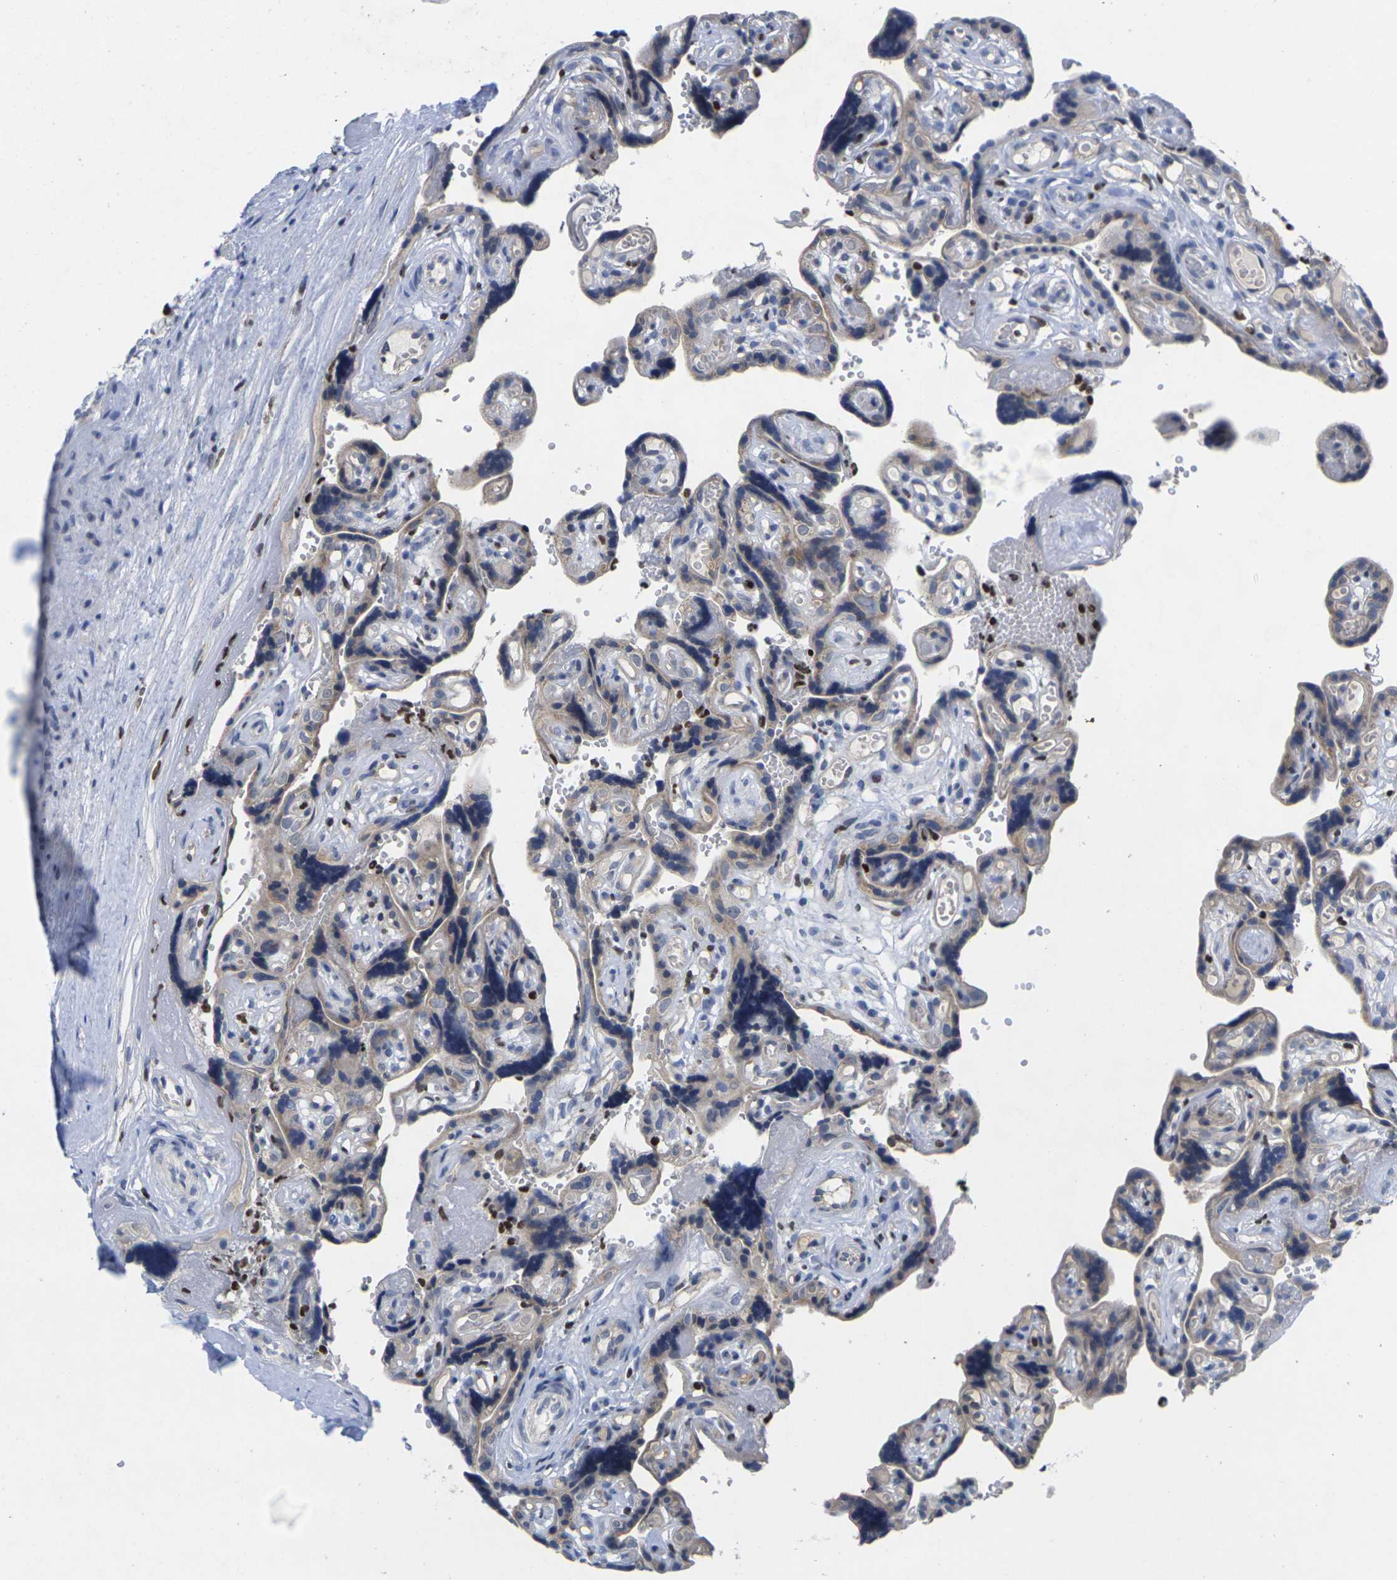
{"staining": {"intensity": "weak", "quantity": "25%-75%", "location": "cytoplasmic/membranous"}, "tissue": "placenta", "cell_type": "Decidual cells", "image_type": "normal", "snomed": [{"axis": "morphology", "description": "Normal tissue, NOS"}, {"axis": "topography", "description": "Placenta"}], "caption": "Protein analysis of normal placenta shows weak cytoplasmic/membranous staining in about 25%-75% of decidual cells.", "gene": "IKZF1", "patient": {"sex": "female", "age": 30}}